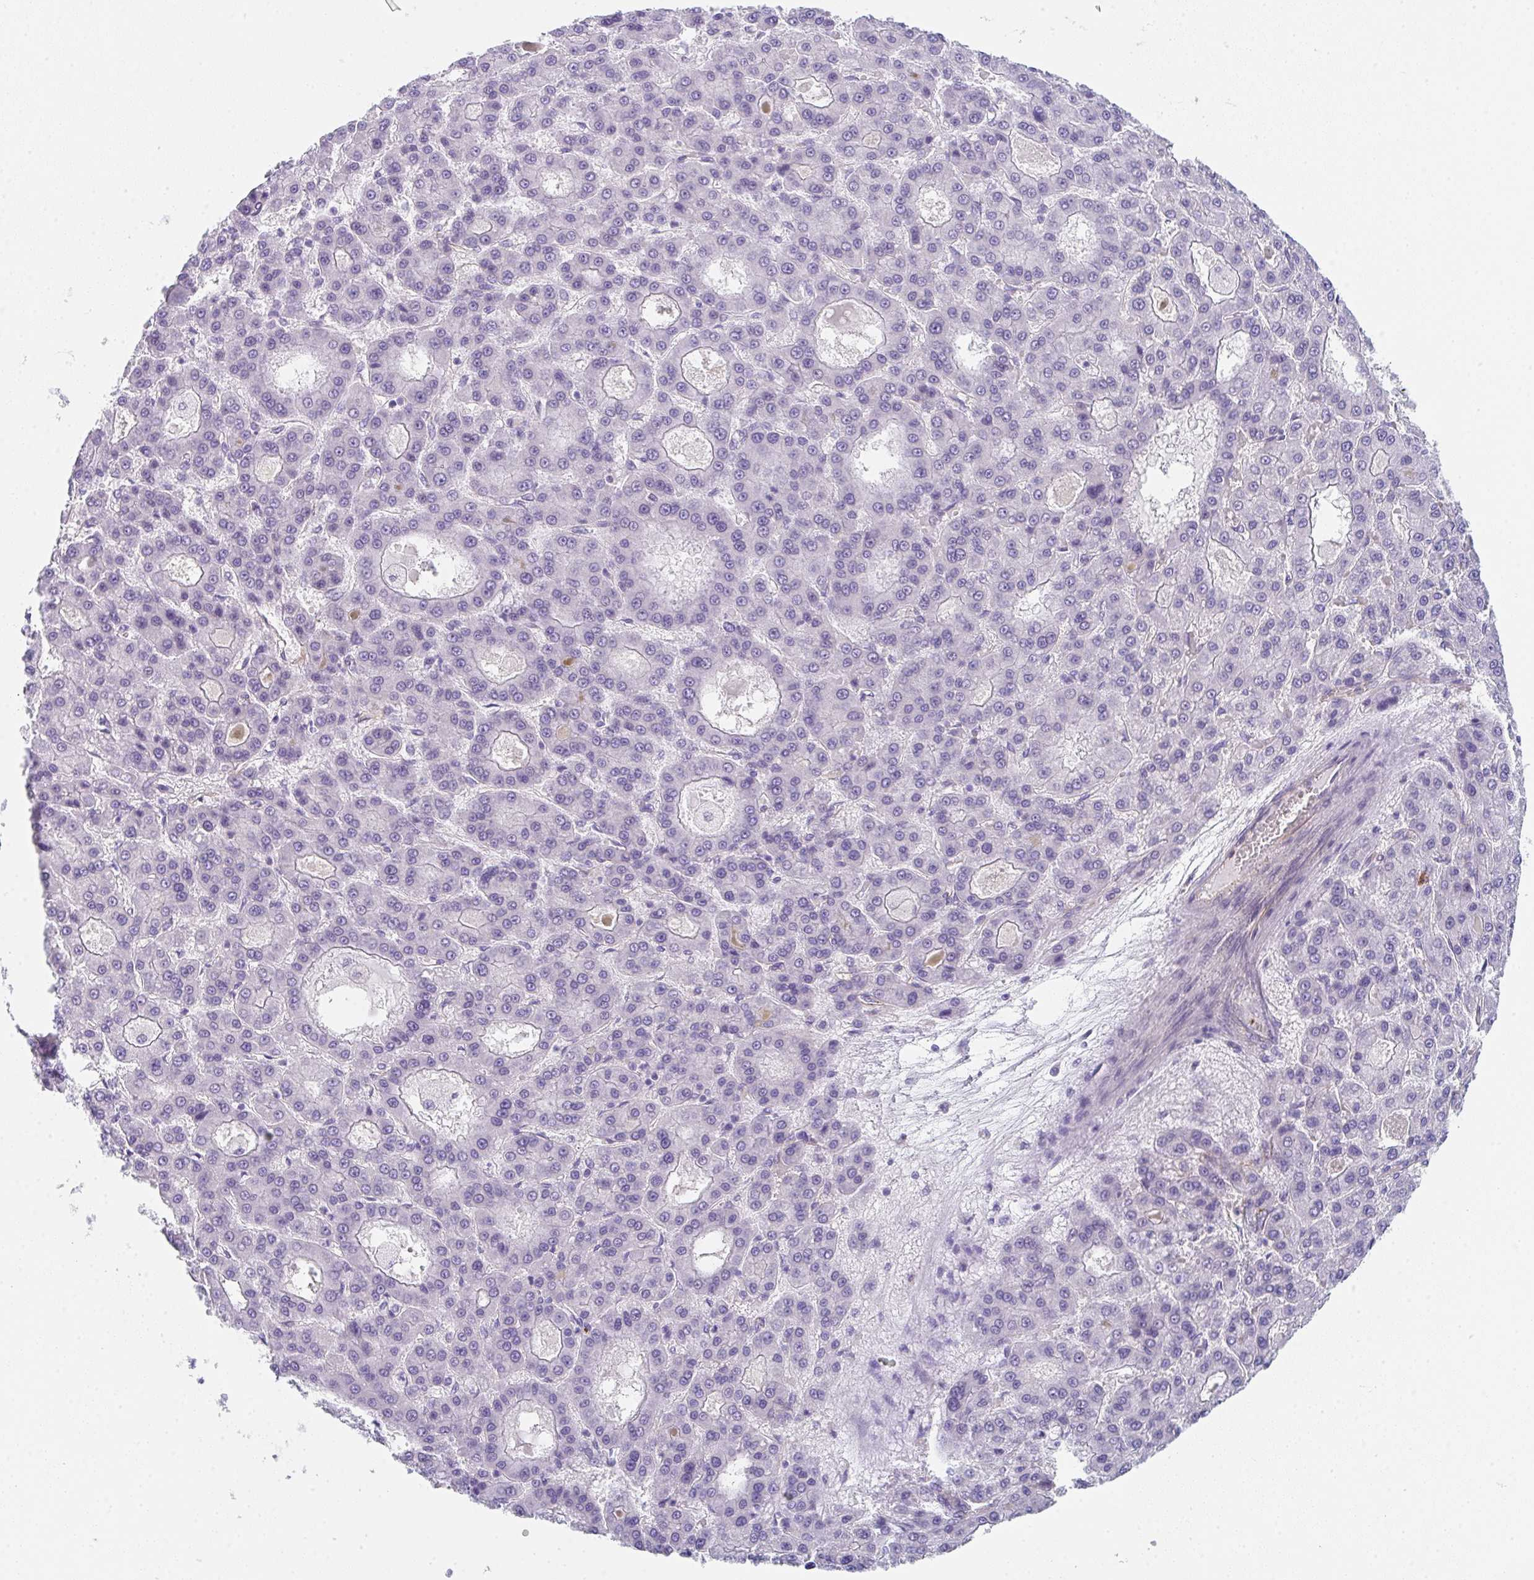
{"staining": {"intensity": "negative", "quantity": "none", "location": "none"}, "tissue": "liver cancer", "cell_type": "Tumor cells", "image_type": "cancer", "snomed": [{"axis": "morphology", "description": "Carcinoma, Hepatocellular, NOS"}, {"axis": "topography", "description": "Liver"}], "caption": "DAB immunohistochemical staining of liver cancer reveals no significant expression in tumor cells. Brightfield microscopy of immunohistochemistry stained with DAB (3,3'-diaminobenzidine) (brown) and hematoxylin (blue), captured at high magnification.", "gene": "DBN1", "patient": {"sex": "male", "age": 70}}